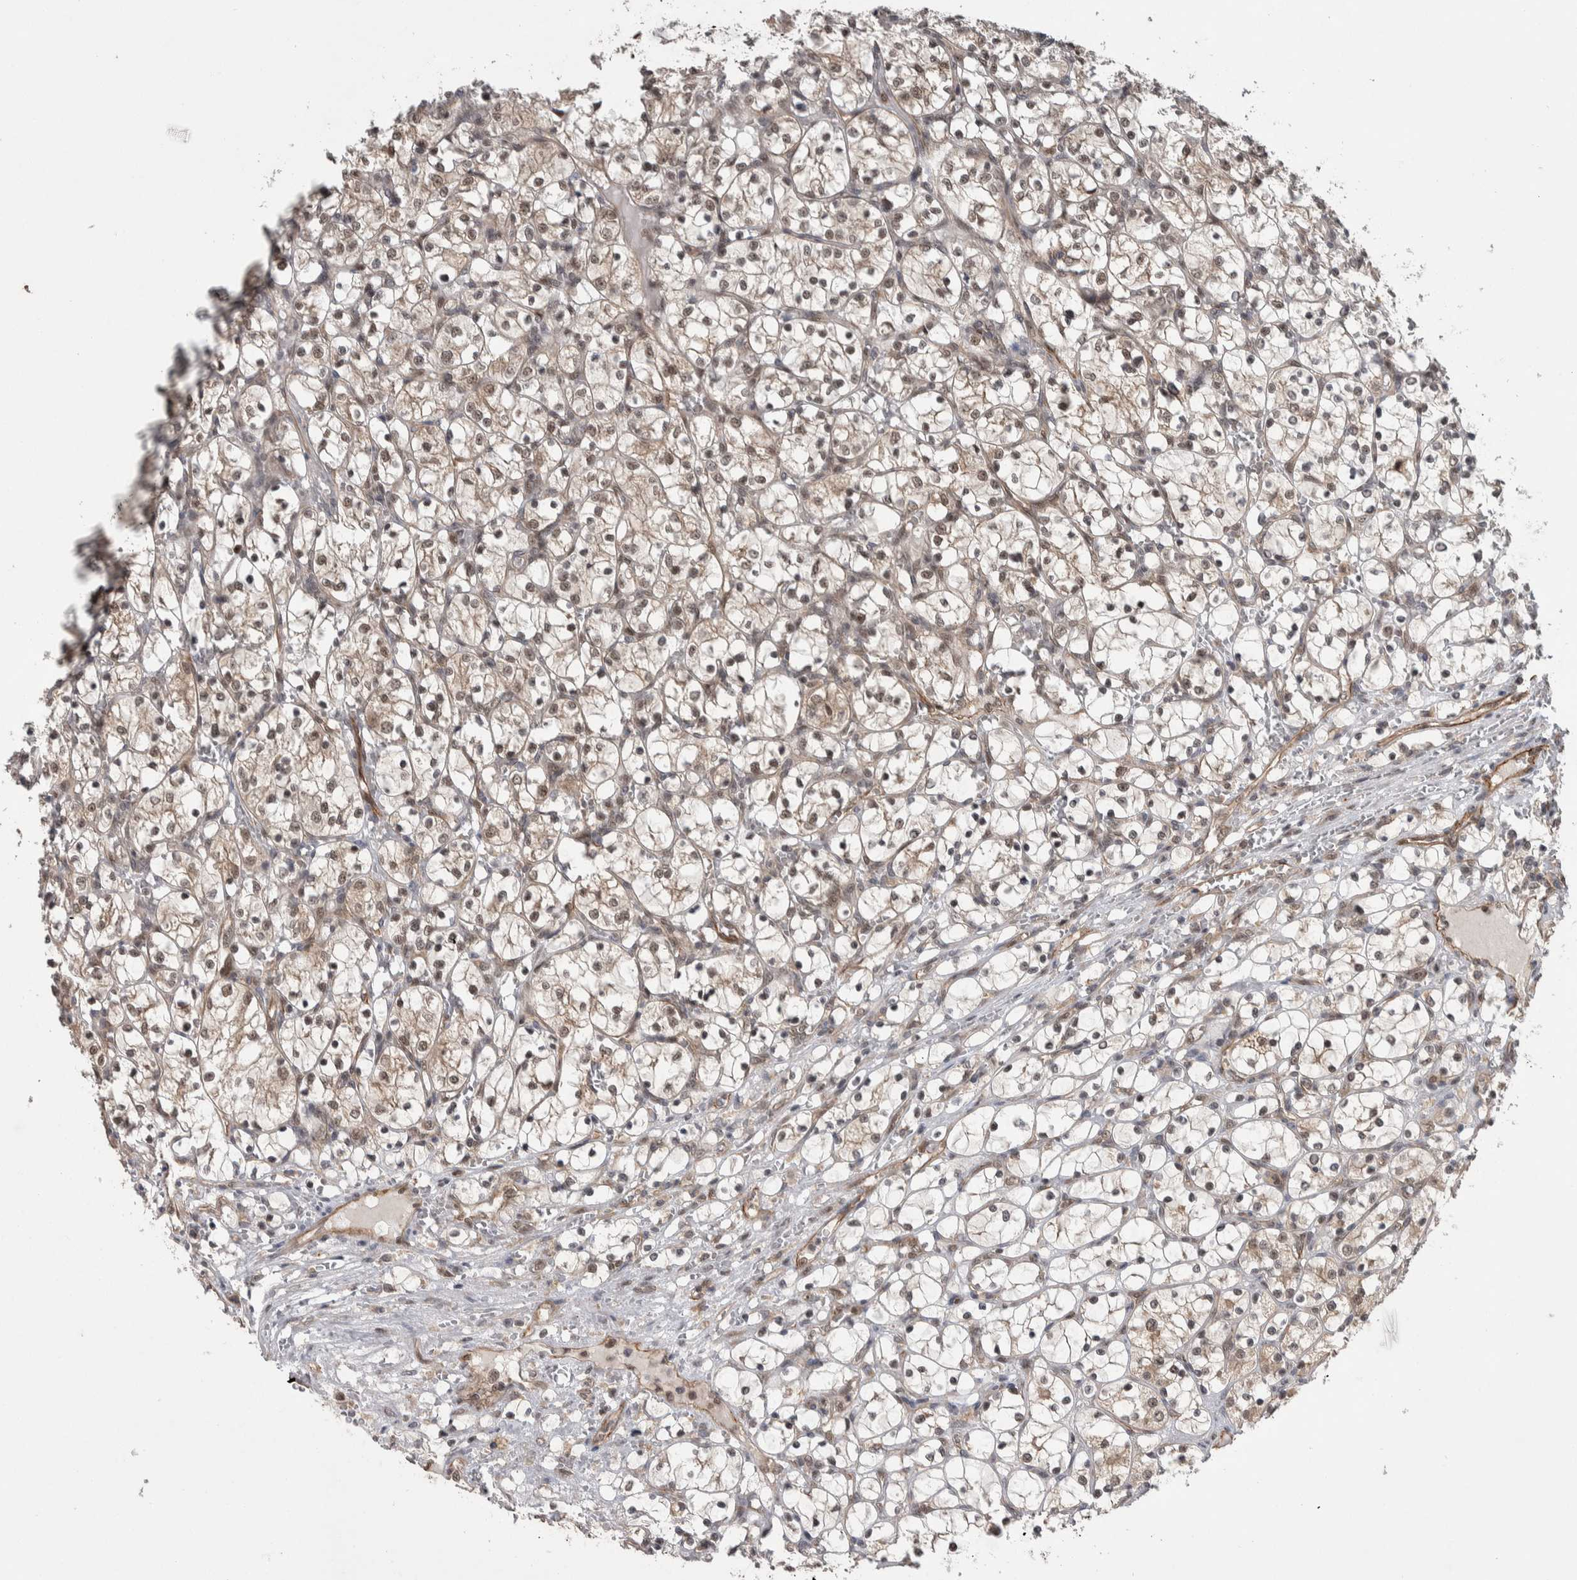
{"staining": {"intensity": "weak", "quantity": ">75%", "location": "nuclear"}, "tissue": "renal cancer", "cell_type": "Tumor cells", "image_type": "cancer", "snomed": [{"axis": "morphology", "description": "Adenocarcinoma, NOS"}, {"axis": "topography", "description": "Kidney"}], "caption": "Immunohistochemical staining of human renal adenocarcinoma displays weak nuclear protein positivity in about >75% of tumor cells.", "gene": "PRDM4", "patient": {"sex": "female", "age": 69}}